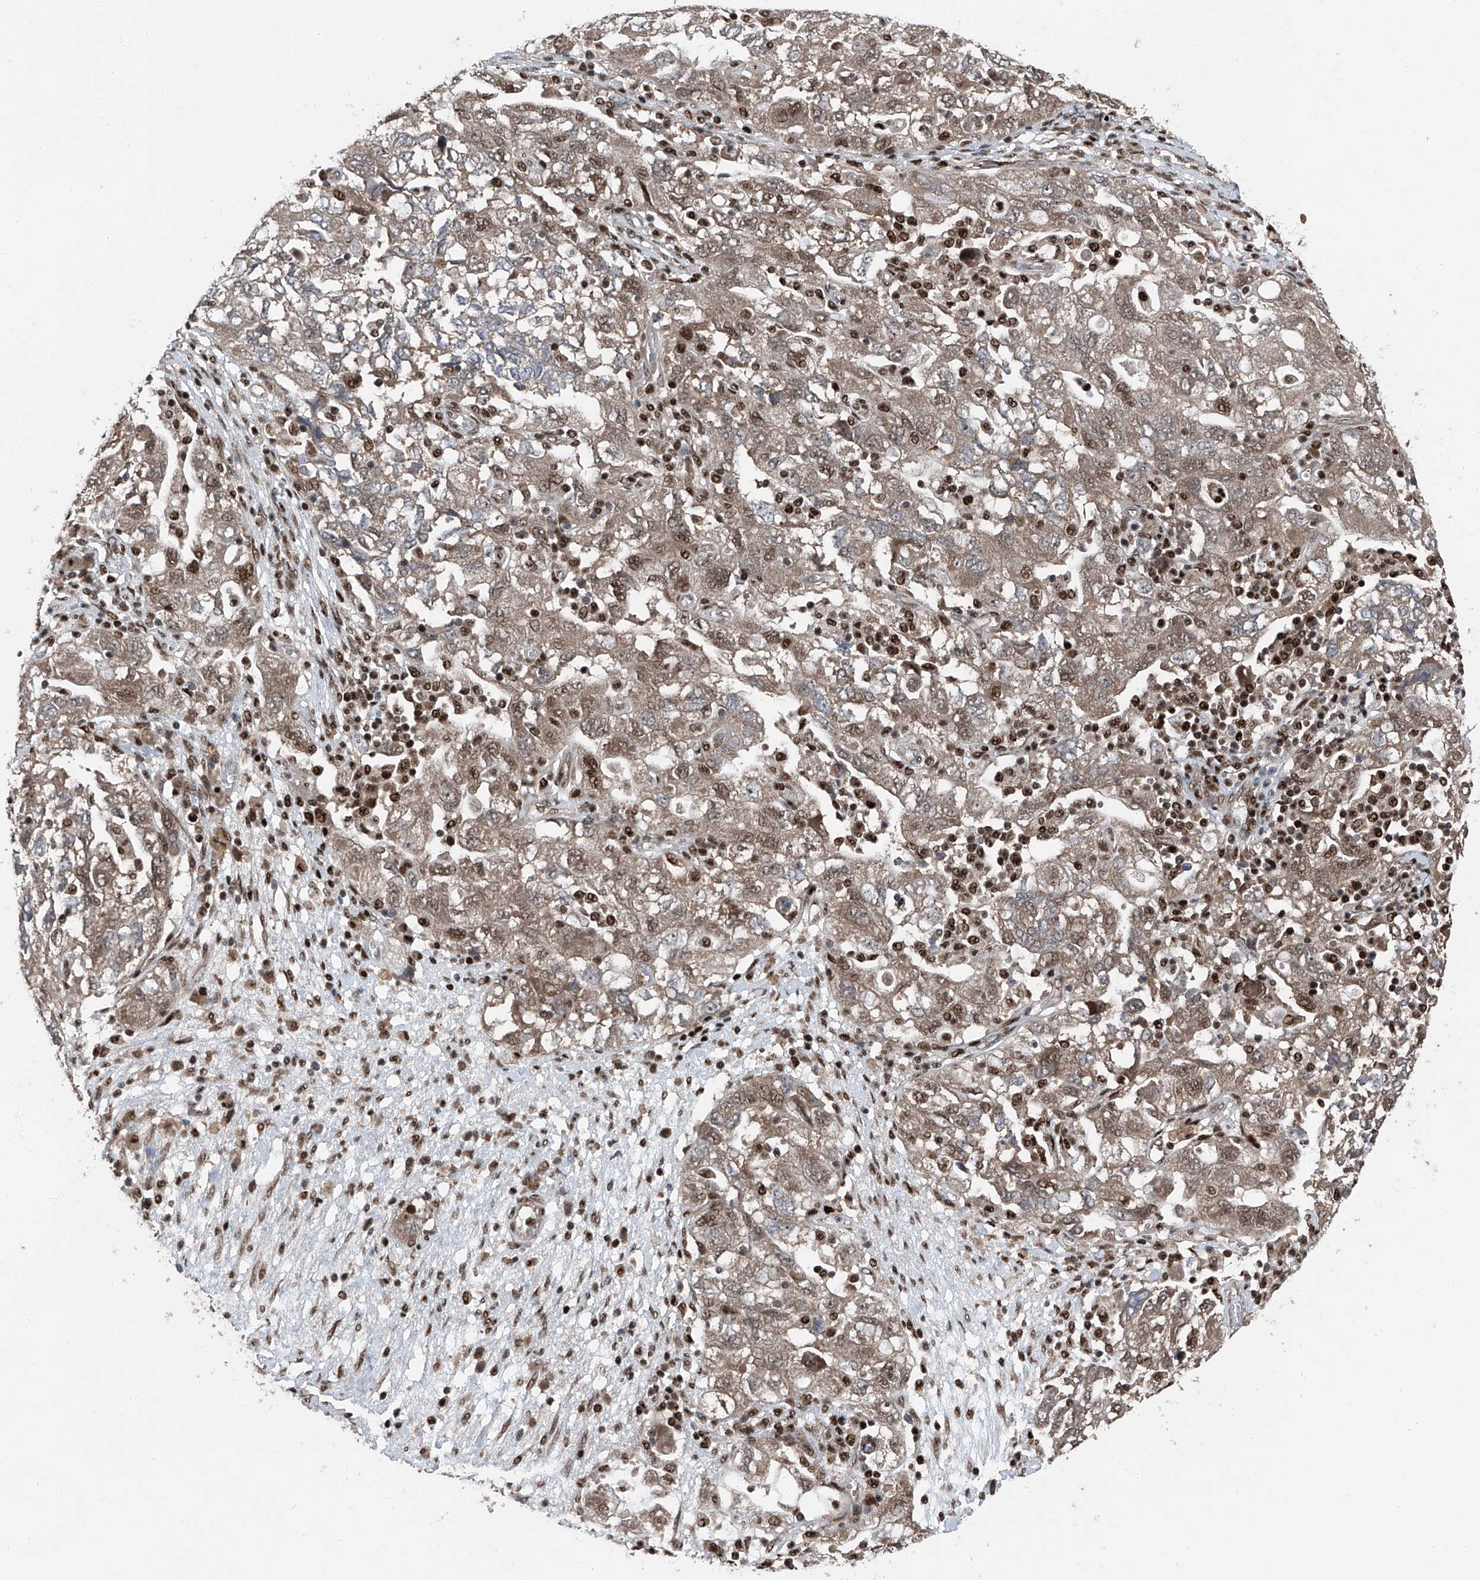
{"staining": {"intensity": "moderate", "quantity": ">75%", "location": "cytoplasmic/membranous,nuclear"}, "tissue": "ovarian cancer", "cell_type": "Tumor cells", "image_type": "cancer", "snomed": [{"axis": "morphology", "description": "Carcinoma, NOS"}, {"axis": "morphology", "description": "Cystadenocarcinoma, serous, NOS"}, {"axis": "topography", "description": "Ovary"}], "caption": "Moderate cytoplasmic/membranous and nuclear positivity is present in about >75% of tumor cells in serous cystadenocarcinoma (ovarian).", "gene": "FKBP5", "patient": {"sex": "female", "age": 69}}